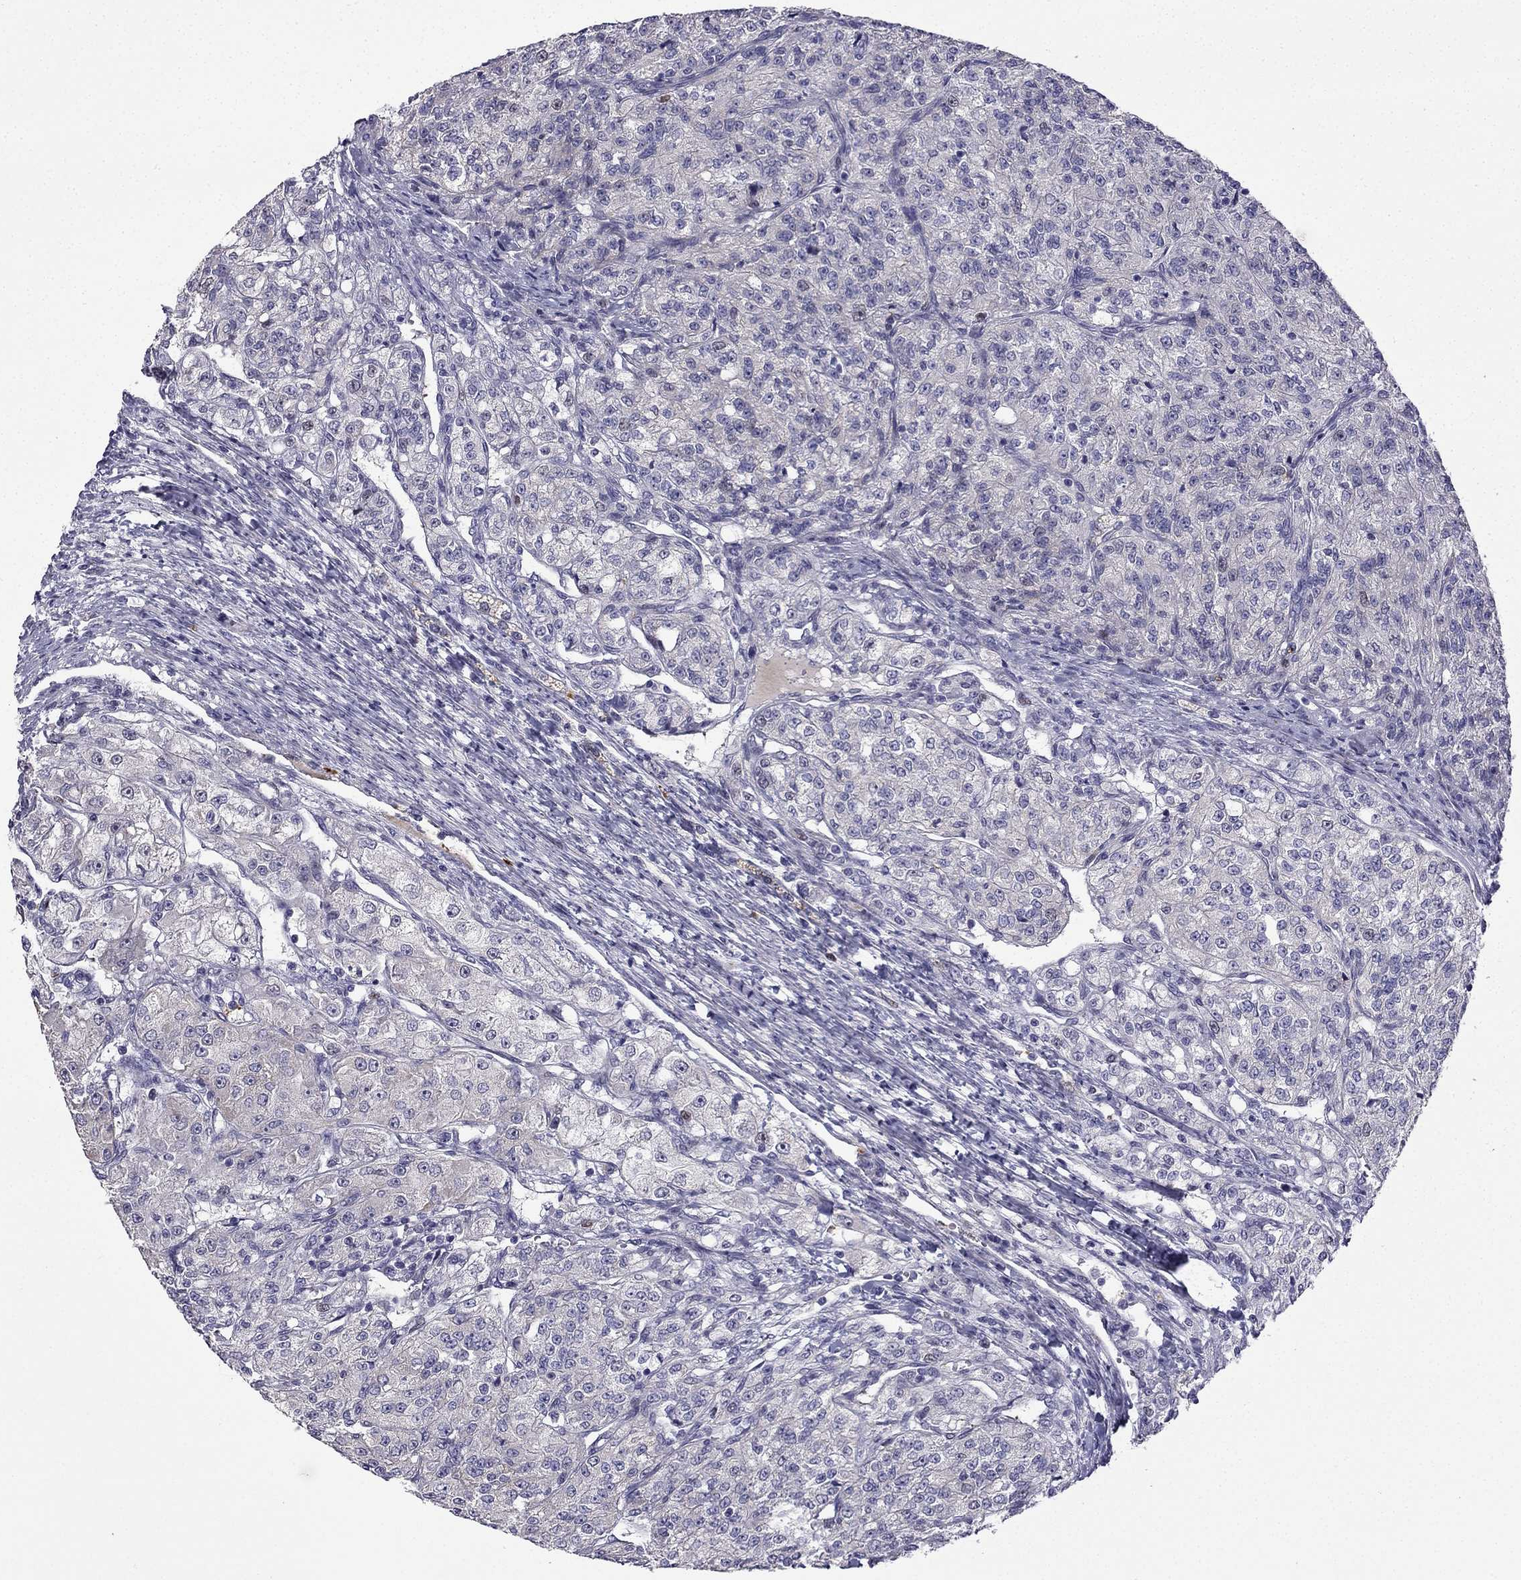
{"staining": {"intensity": "negative", "quantity": "none", "location": "none"}, "tissue": "renal cancer", "cell_type": "Tumor cells", "image_type": "cancer", "snomed": [{"axis": "morphology", "description": "Adenocarcinoma, NOS"}, {"axis": "topography", "description": "Kidney"}], "caption": "An image of human adenocarcinoma (renal) is negative for staining in tumor cells. (Stains: DAB (3,3'-diaminobenzidine) immunohistochemistry with hematoxylin counter stain, Microscopy: brightfield microscopy at high magnification).", "gene": "UHRF1", "patient": {"sex": "female", "age": 63}}